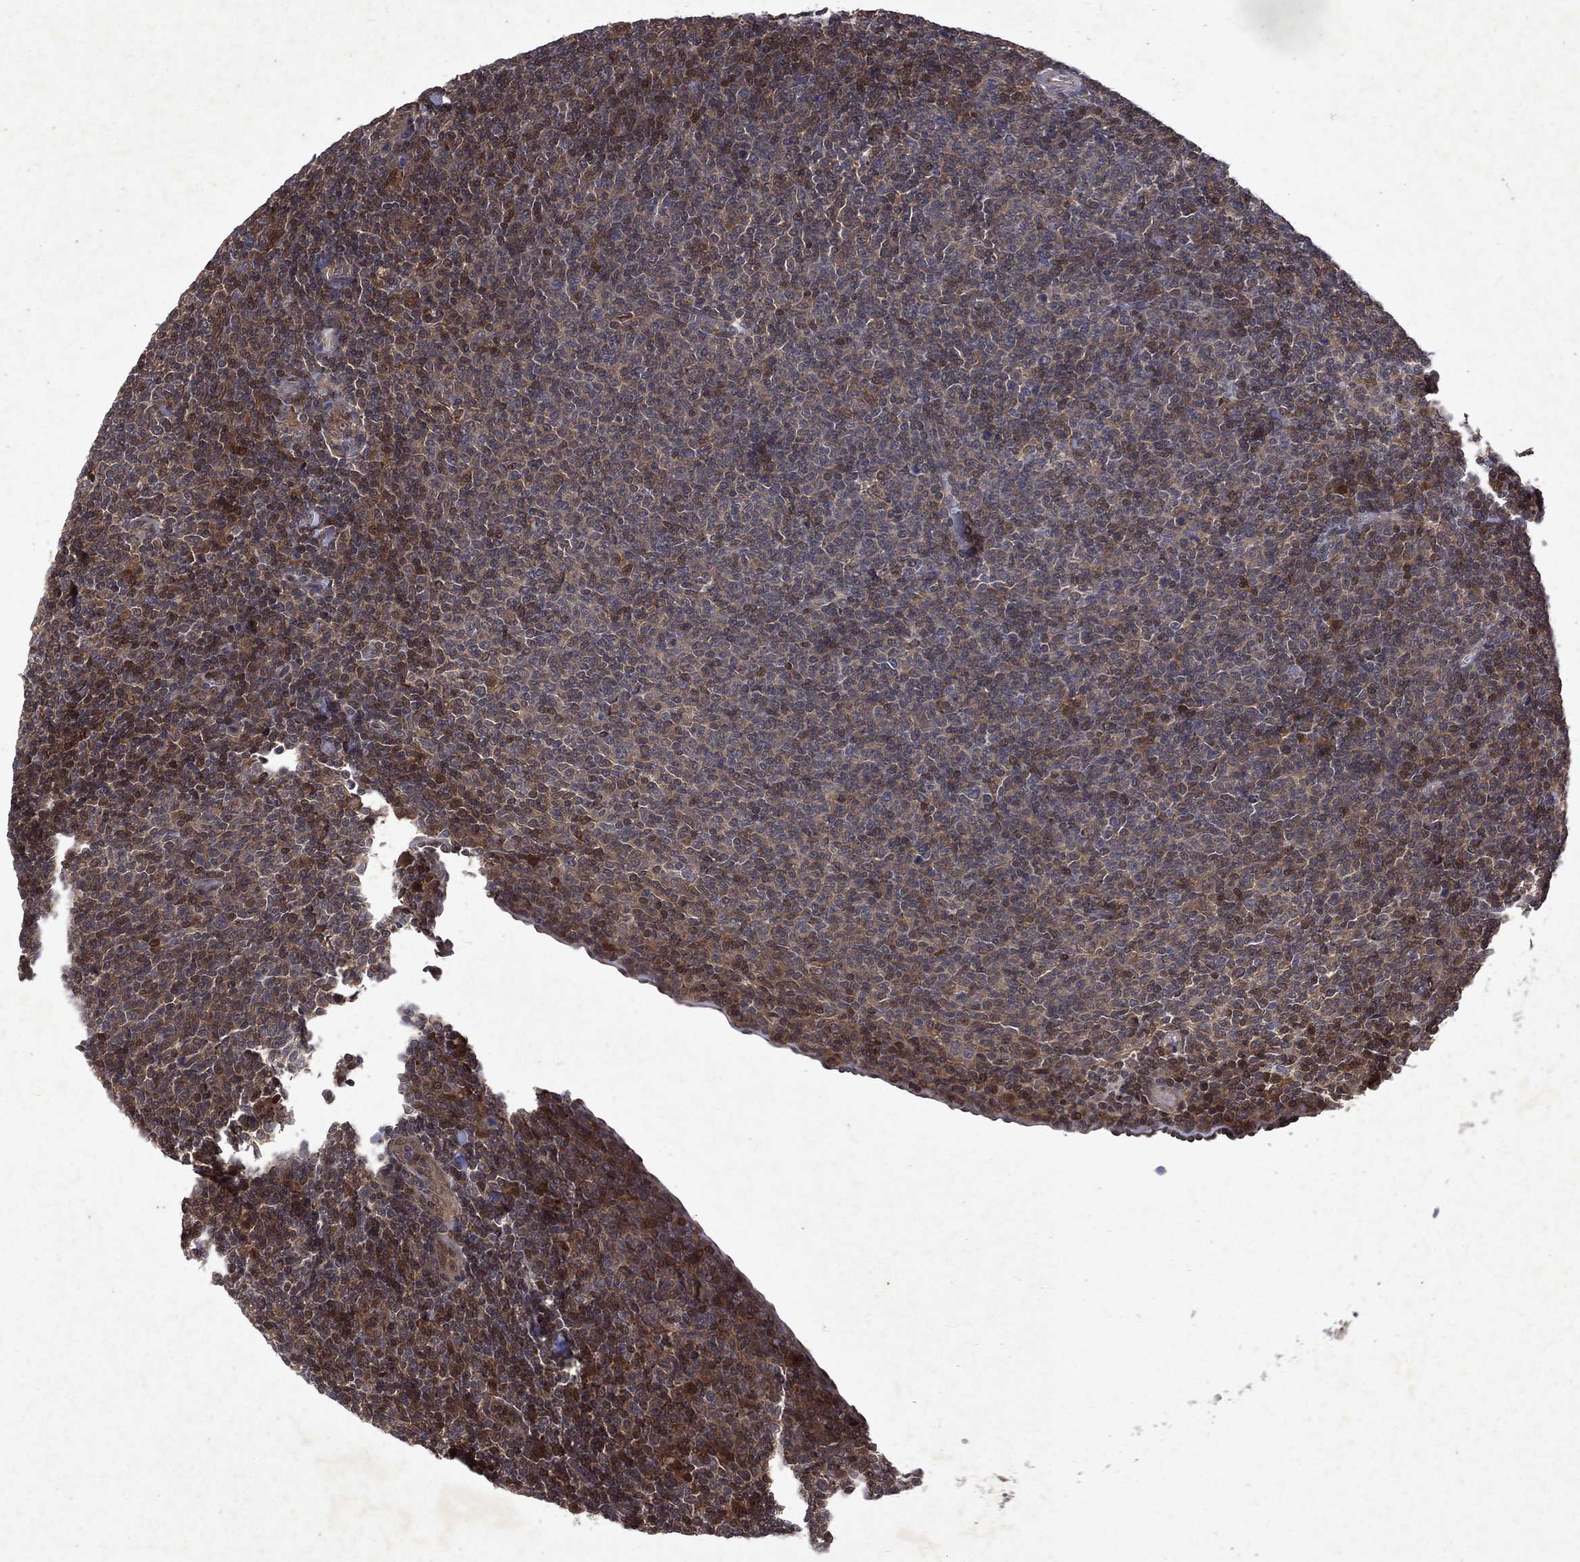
{"staining": {"intensity": "moderate", "quantity": "<25%", "location": "cytoplasmic/membranous"}, "tissue": "lymphoma", "cell_type": "Tumor cells", "image_type": "cancer", "snomed": [{"axis": "morphology", "description": "Malignant lymphoma, non-Hodgkin's type, Low grade"}, {"axis": "topography", "description": "Lymph node"}], "caption": "This micrograph reveals lymphoma stained with IHC to label a protein in brown. The cytoplasmic/membranous of tumor cells show moderate positivity for the protein. Nuclei are counter-stained blue.", "gene": "MTAP", "patient": {"sex": "male", "age": 52}}